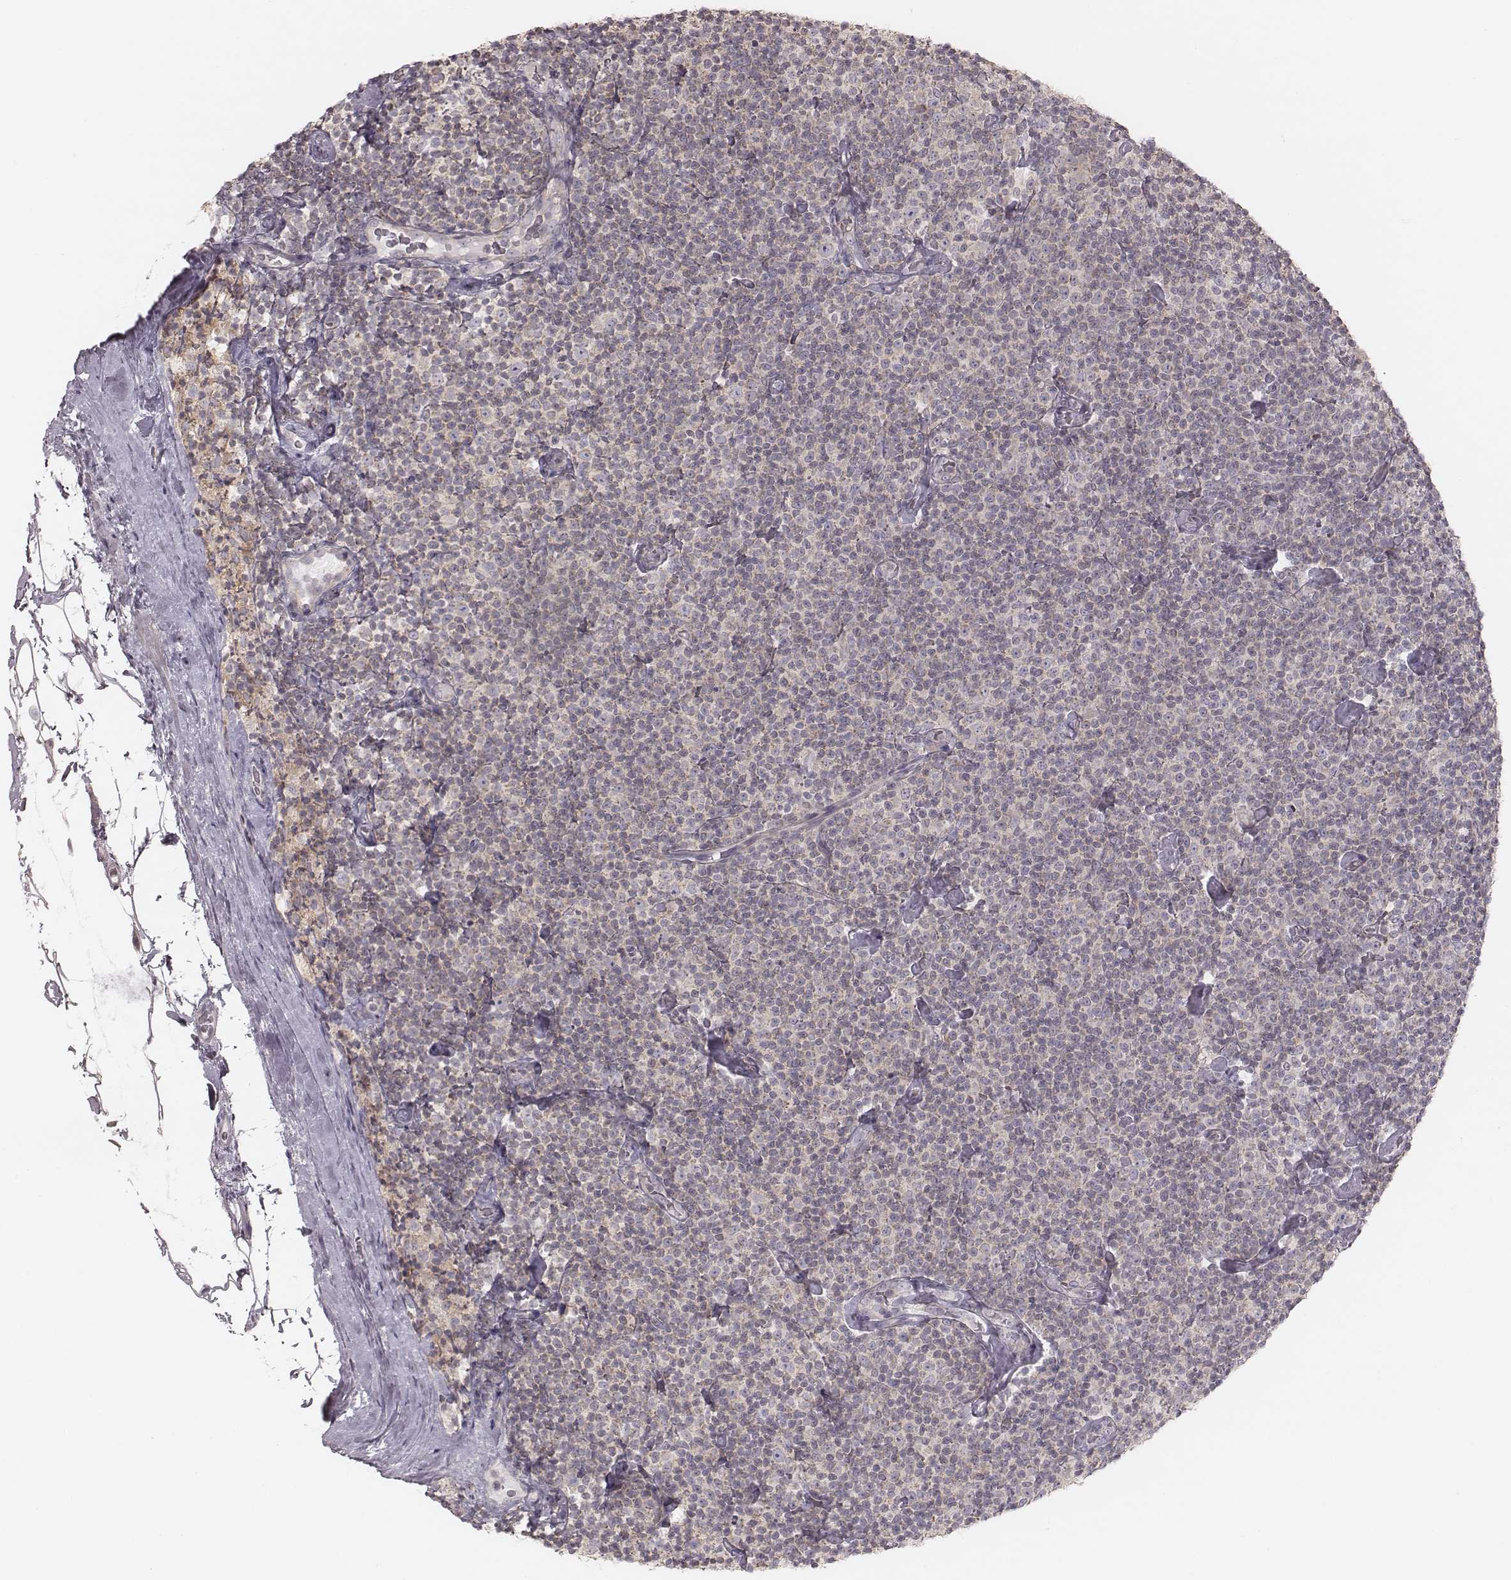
{"staining": {"intensity": "weak", "quantity": ">75%", "location": "cytoplasmic/membranous"}, "tissue": "lymphoma", "cell_type": "Tumor cells", "image_type": "cancer", "snomed": [{"axis": "morphology", "description": "Malignant lymphoma, non-Hodgkin's type, Low grade"}, {"axis": "topography", "description": "Lymph node"}], "caption": "Human malignant lymphoma, non-Hodgkin's type (low-grade) stained with a protein marker demonstrates weak staining in tumor cells.", "gene": "TDRD5", "patient": {"sex": "male", "age": 81}}